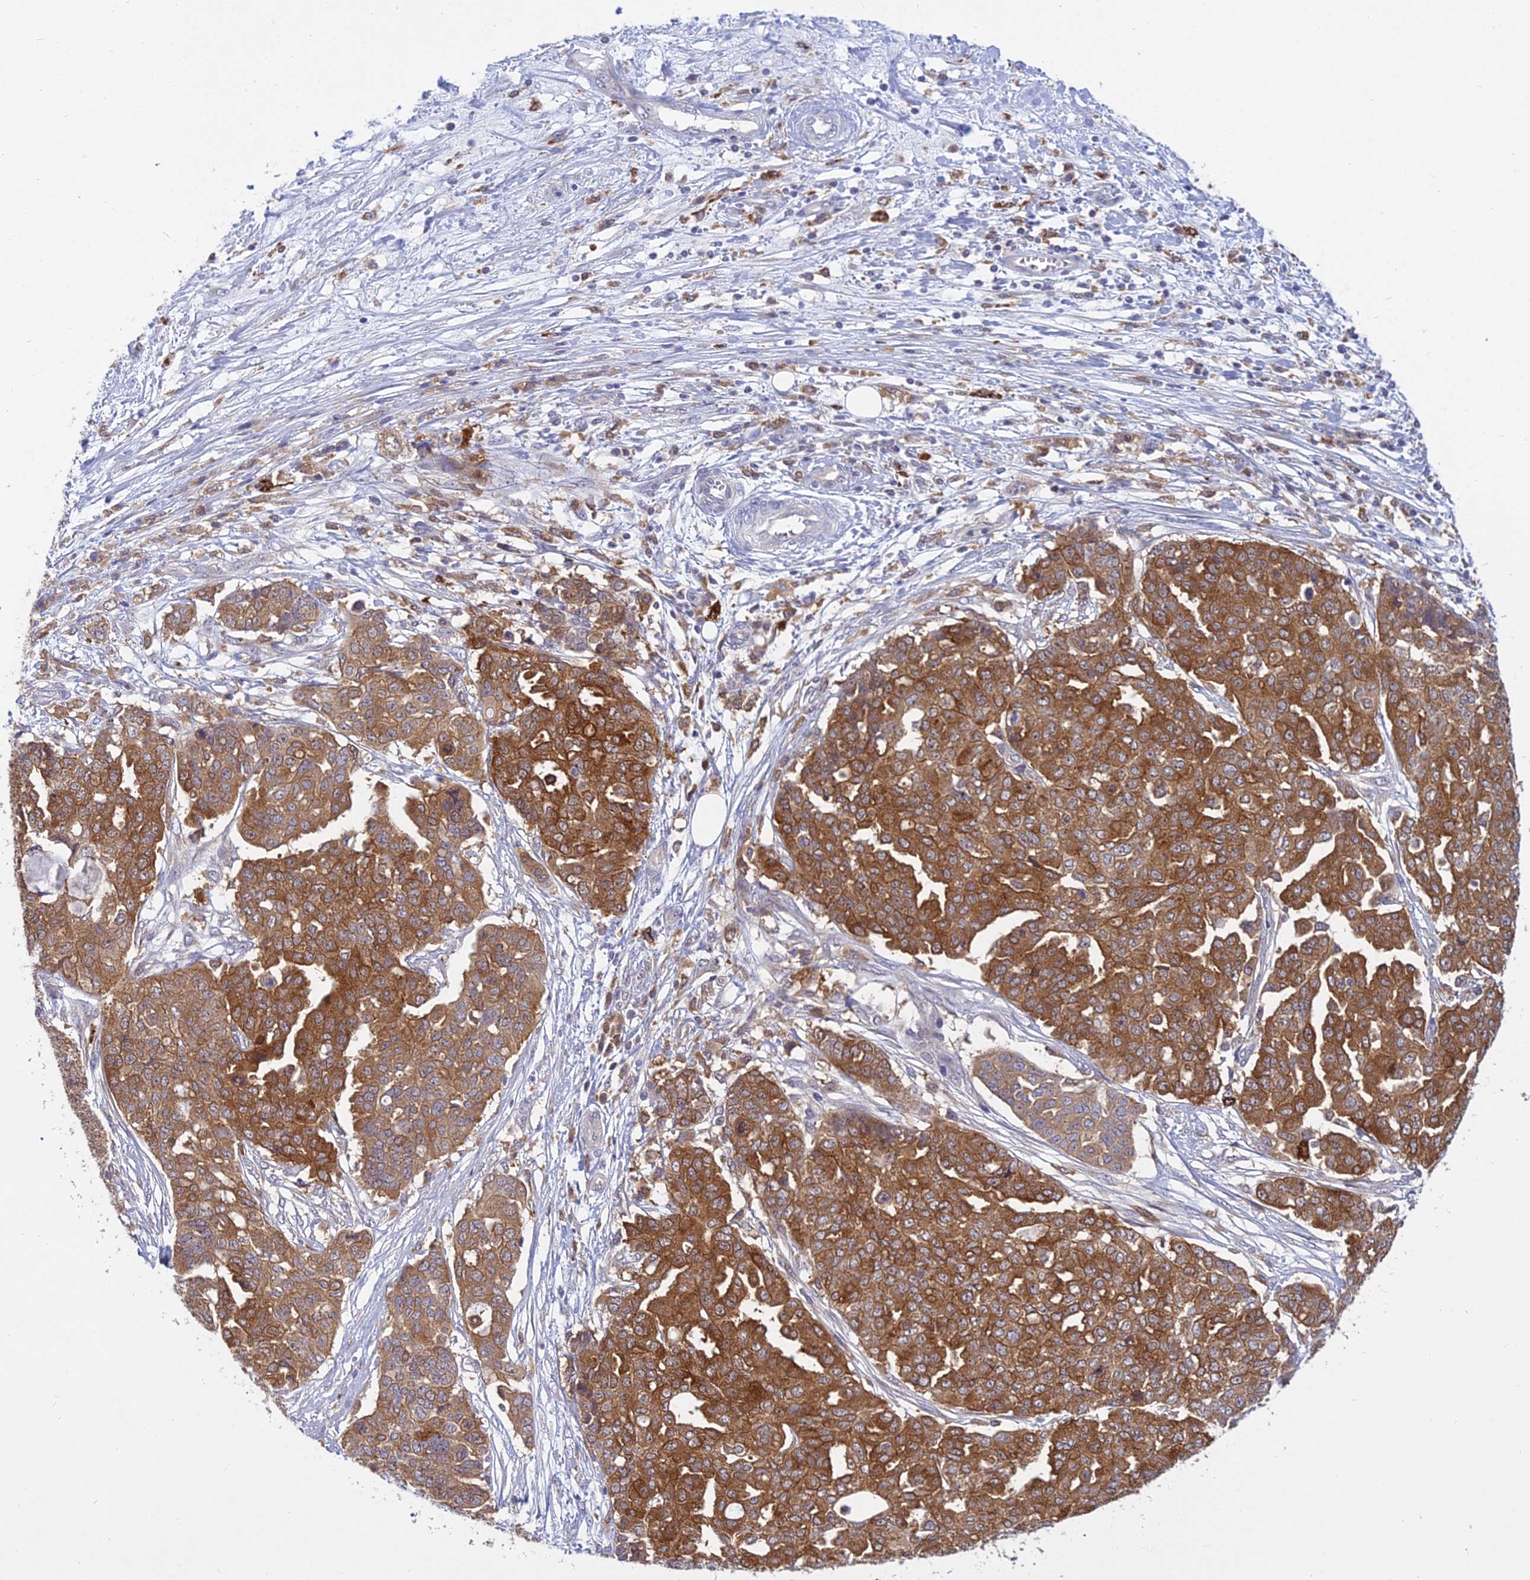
{"staining": {"intensity": "strong", "quantity": "25%-75%", "location": "cytoplasmic/membranous"}, "tissue": "ovarian cancer", "cell_type": "Tumor cells", "image_type": "cancer", "snomed": [{"axis": "morphology", "description": "Cystadenocarcinoma, serous, NOS"}, {"axis": "topography", "description": "Soft tissue"}, {"axis": "topography", "description": "Ovary"}], "caption": "The photomicrograph reveals immunohistochemical staining of ovarian cancer (serous cystadenocarcinoma). There is strong cytoplasmic/membranous staining is seen in approximately 25%-75% of tumor cells.", "gene": "UBE2G1", "patient": {"sex": "female", "age": 57}}